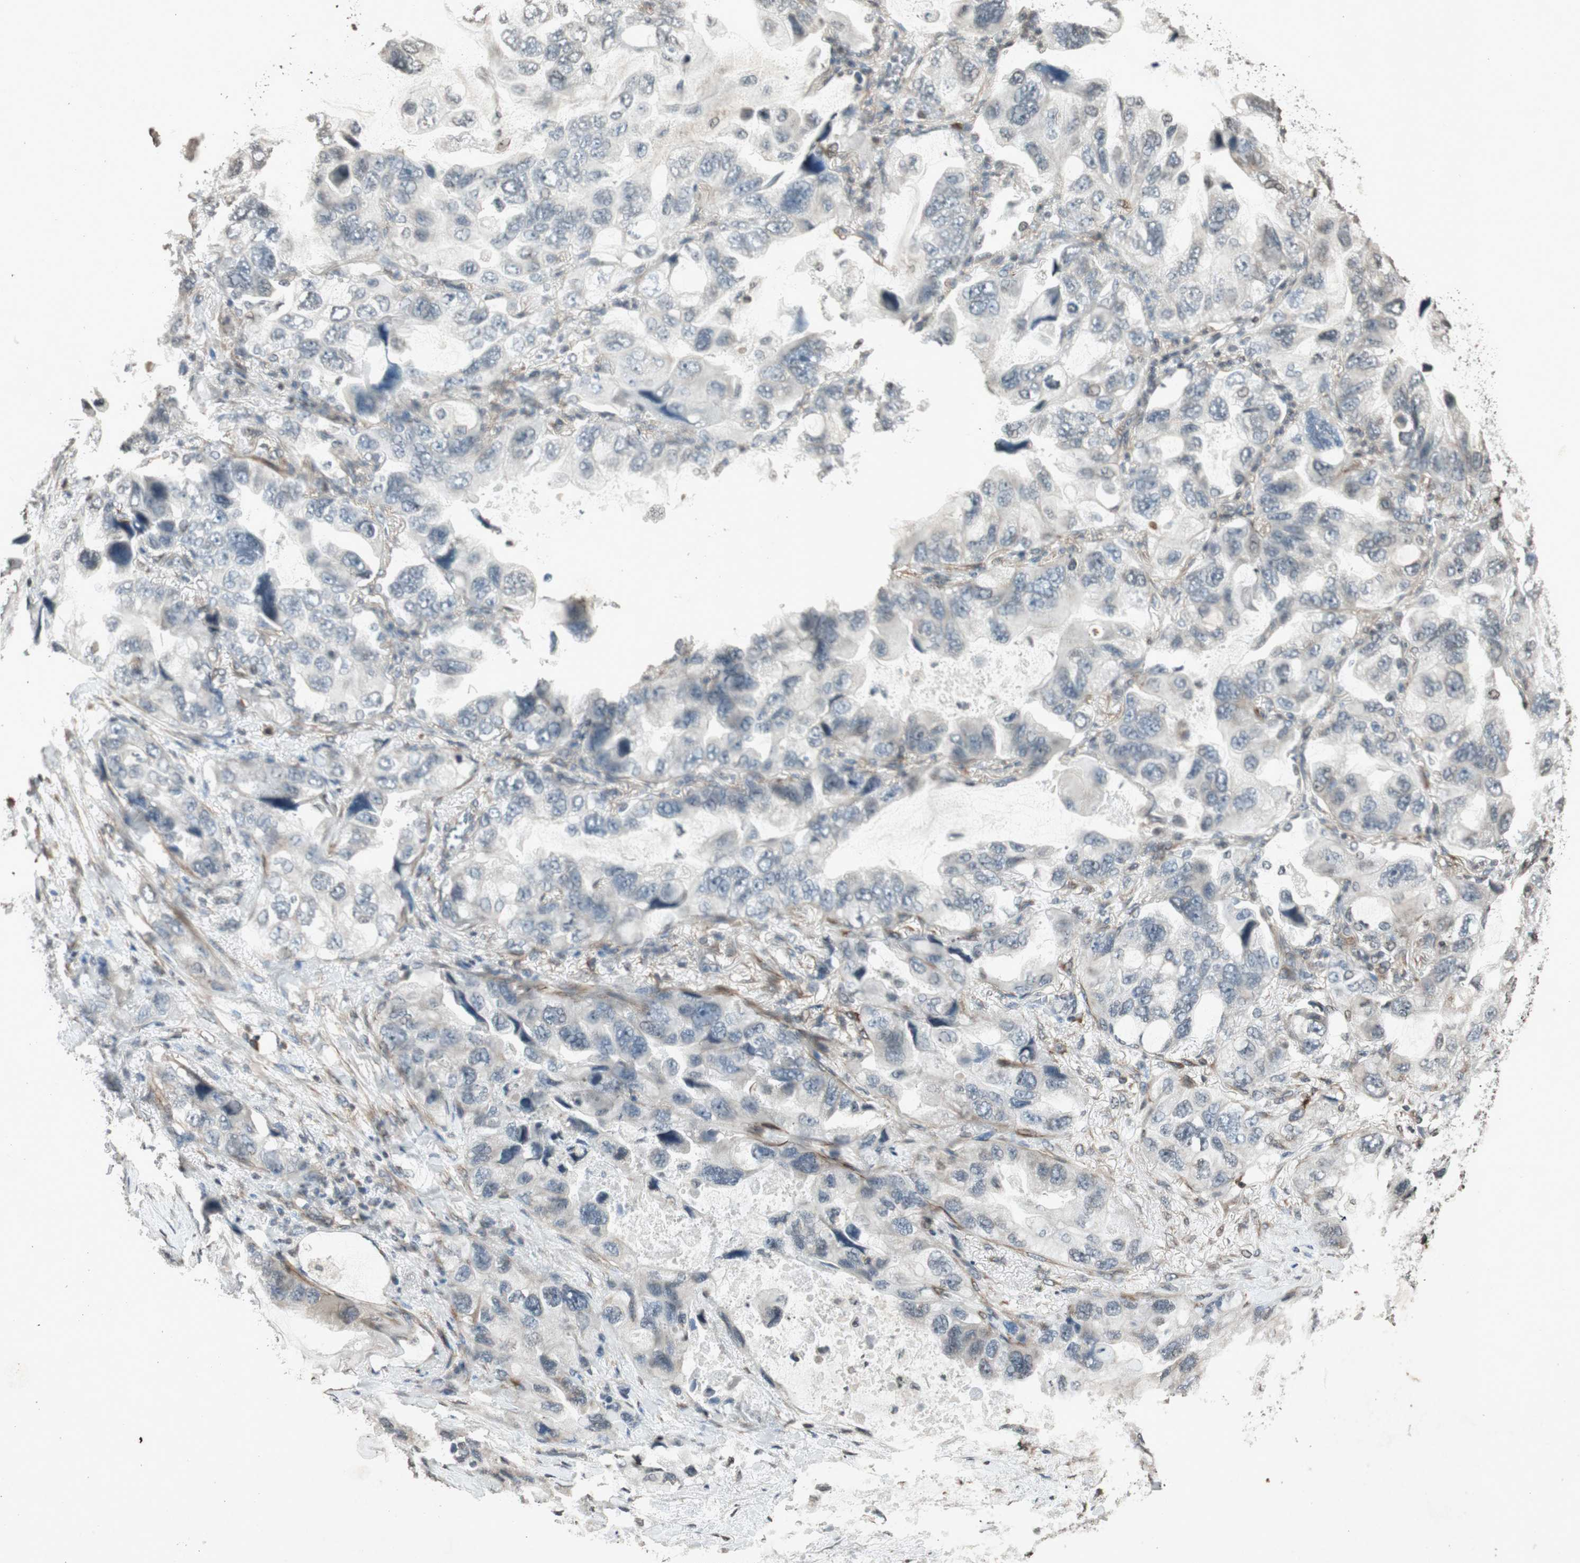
{"staining": {"intensity": "negative", "quantity": "none", "location": "none"}, "tissue": "lung cancer", "cell_type": "Tumor cells", "image_type": "cancer", "snomed": [{"axis": "morphology", "description": "Squamous cell carcinoma, NOS"}, {"axis": "topography", "description": "Lung"}], "caption": "Protein analysis of lung squamous cell carcinoma displays no significant expression in tumor cells.", "gene": "PRKG1", "patient": {"sex": "female", "age": 73}}